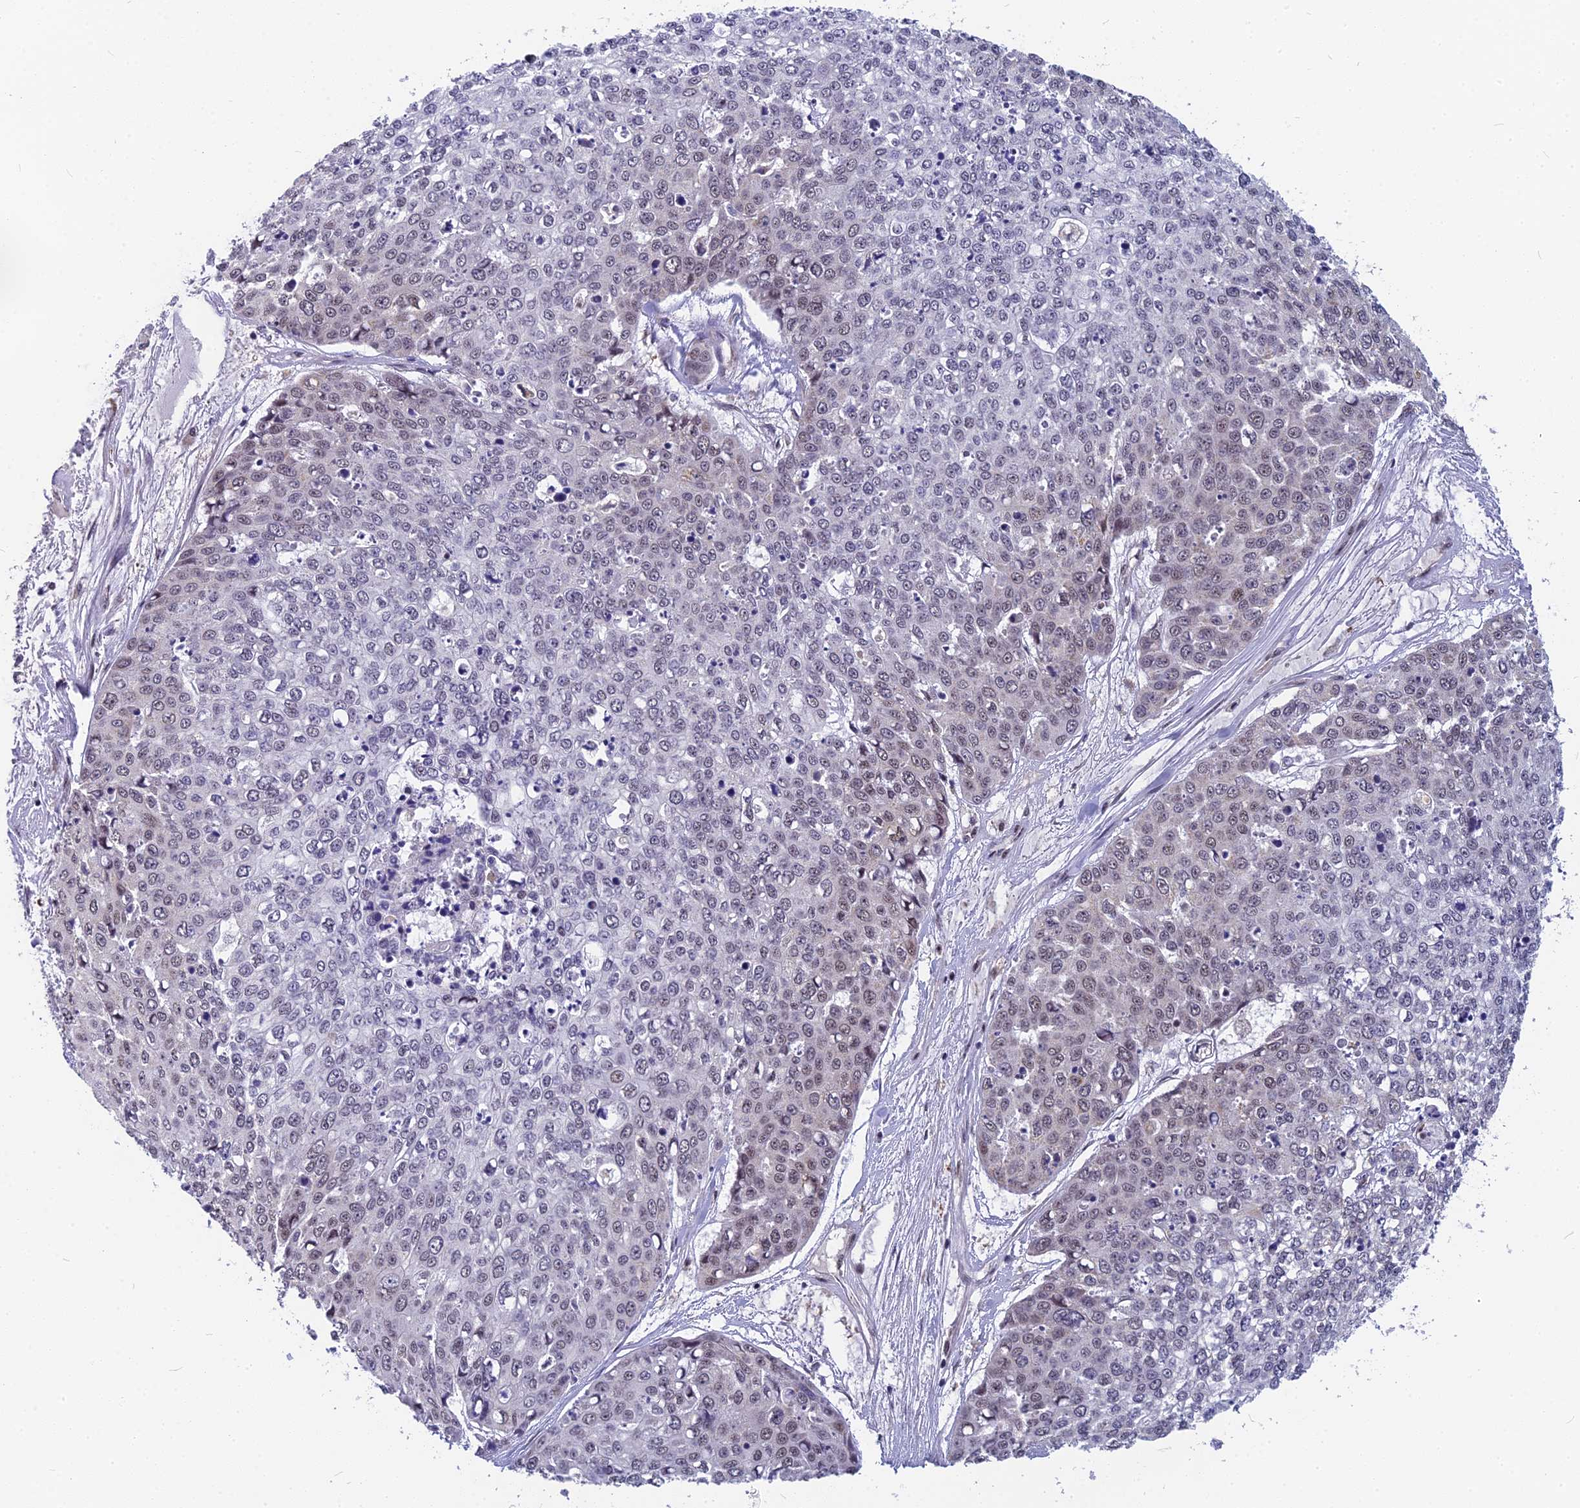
{"staining": {"intensity": "weak", "quantity": "<25%", "location": "nuclear"}, "tissue": "skin cancer", "cell_type": "Tumor cells", "image_type": "cancer", "snomed": [{"axis": "morphology", "description": "Squamous cell carcinoma, NOS"}, {"axis": "topography", "description": "Skin"}], "caption": "This is an immunohistochemistry photomicrograph of skin cancer. There is no positivity in tumor cells.", "gene": "CMC1", "patient": {"sex": "female", "age": 44}}